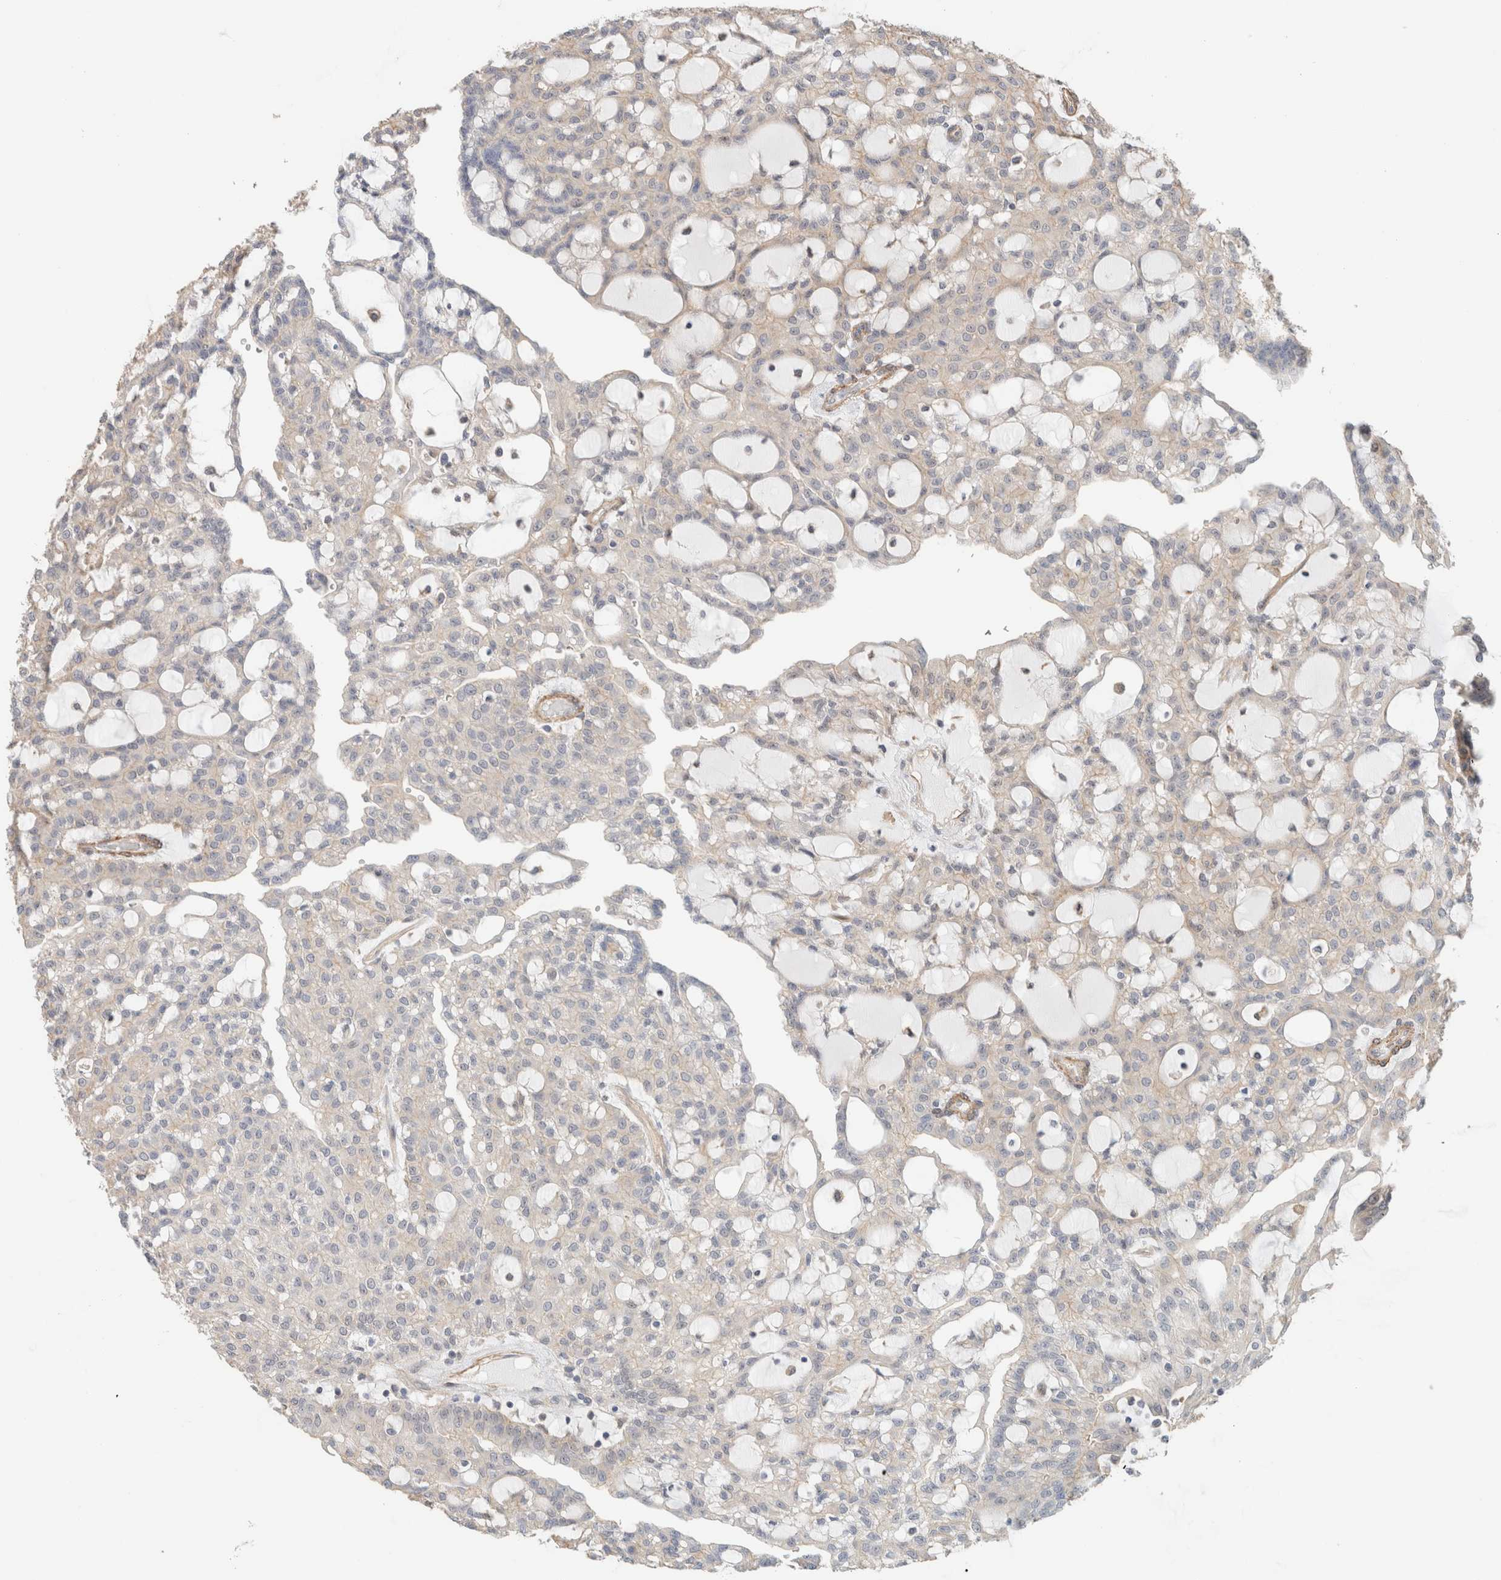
{"staining": {"intensity": "negative", "quantity": "none", "location": "none"}, "tissue": "renal cancer", "cell_type": "Tumor cells", "image_type": "cancer", "snomed": [{"axis": "morphology", "description": "Adenocarcinoma, NOS"}, {"axis": "topography", "description": "Kidney"}], "caption": "Renal adenocarcinoma was stained to show a protein in brown. There is no significant expression in tumor cells.", "gene": "ID3", "patient": {"sex": "male", "age": 63}}